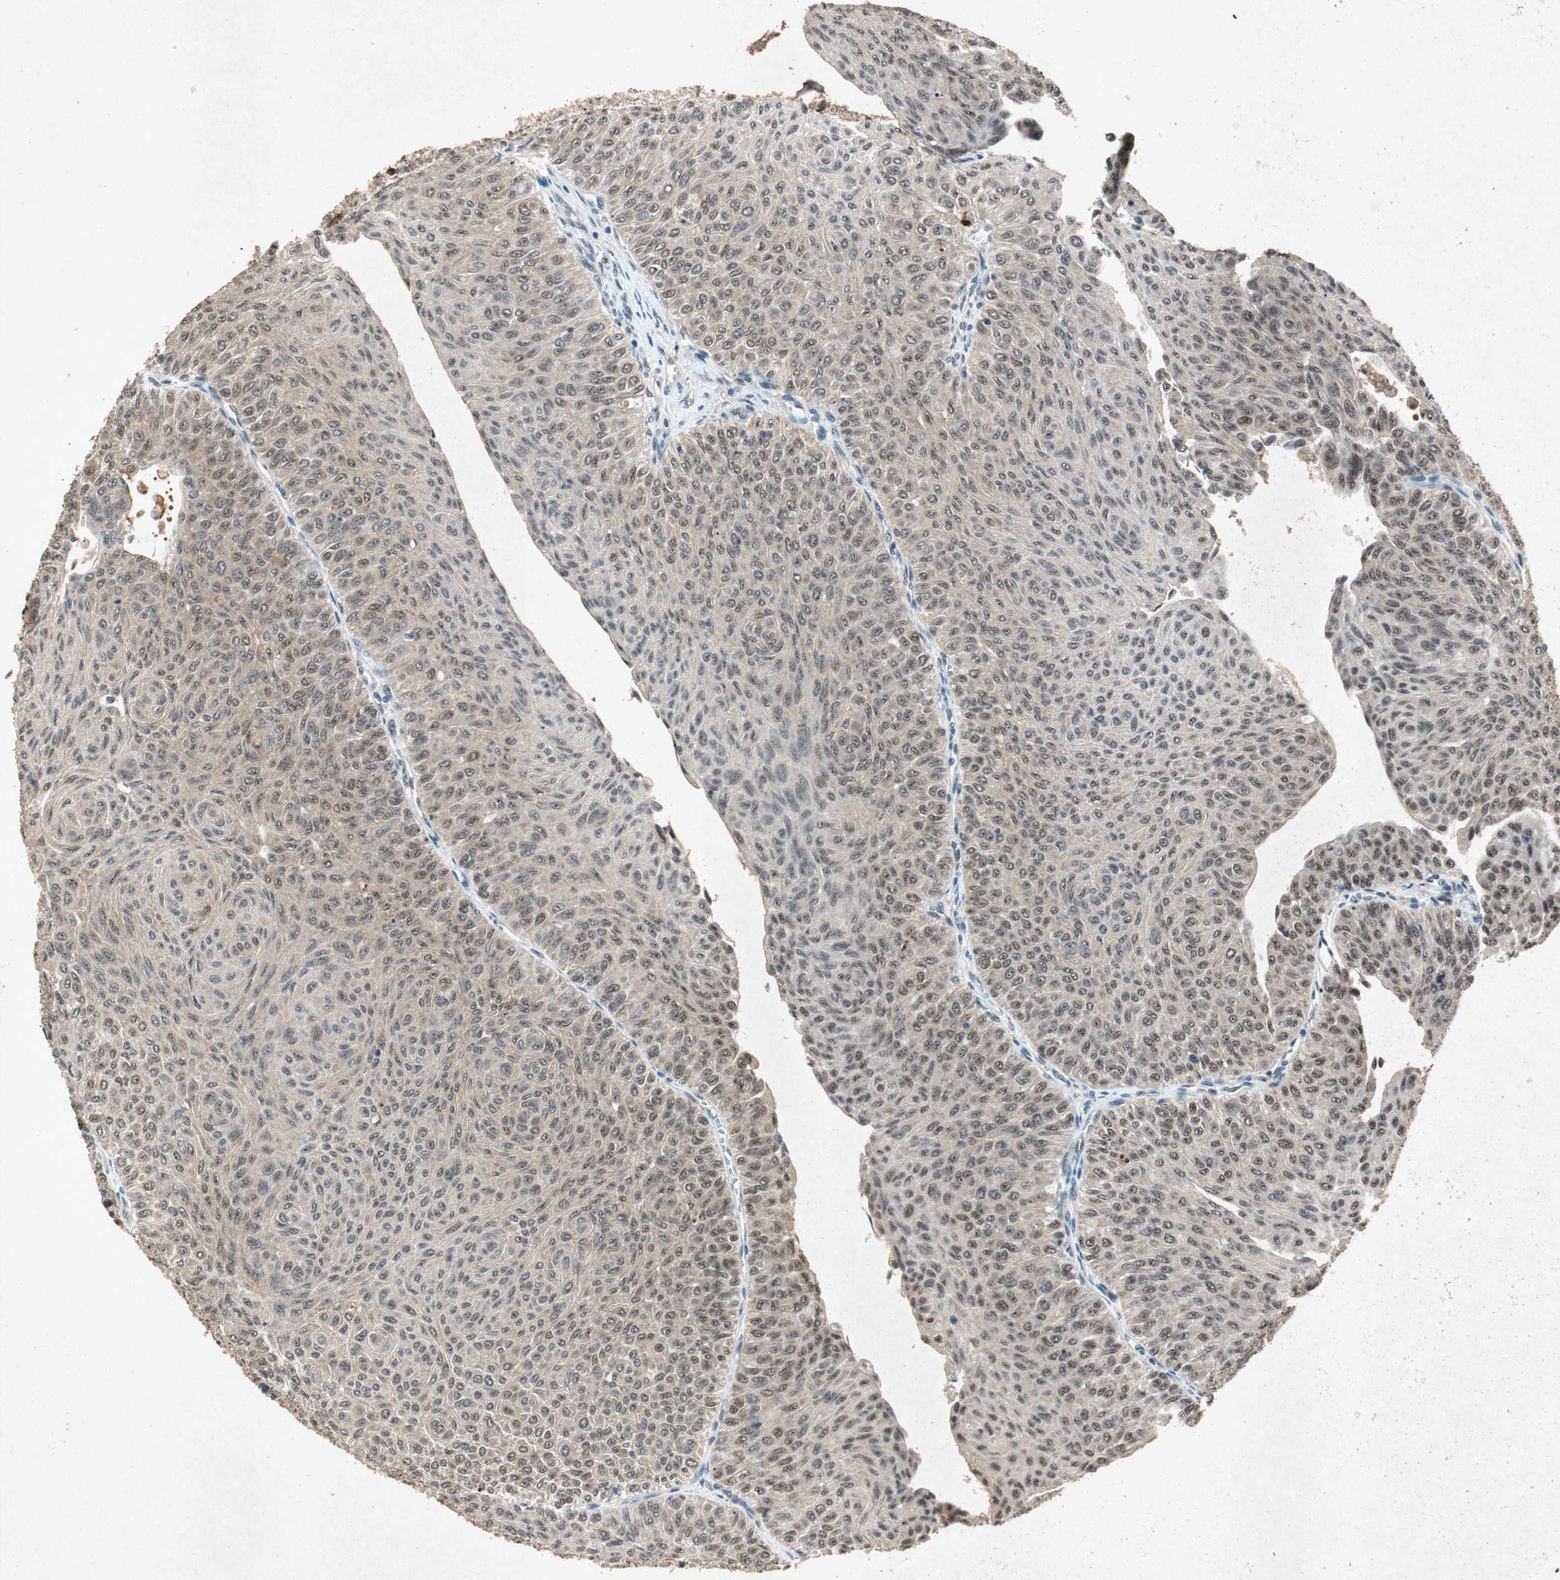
{"staining": {"intensity": "strong", "quantity": ">75%", "location": "nuclear"}, "tissue": "urothelial cancer", "cell_type": "Tumor cells", "image_type": "cancer", "snomed": [{"axis": "morphology", "description": "Urothelial carcinoma, Low grade"}, {"axis": "topography", "description": "Urinary bladder"}], "caption": "Human urothelial cancer stained for a protein (brown) demonstrates strong nuclear positive staining in about >75% of tumor cells.", "gene": "PML", "patient": {"sex": "male", "age": 78}}